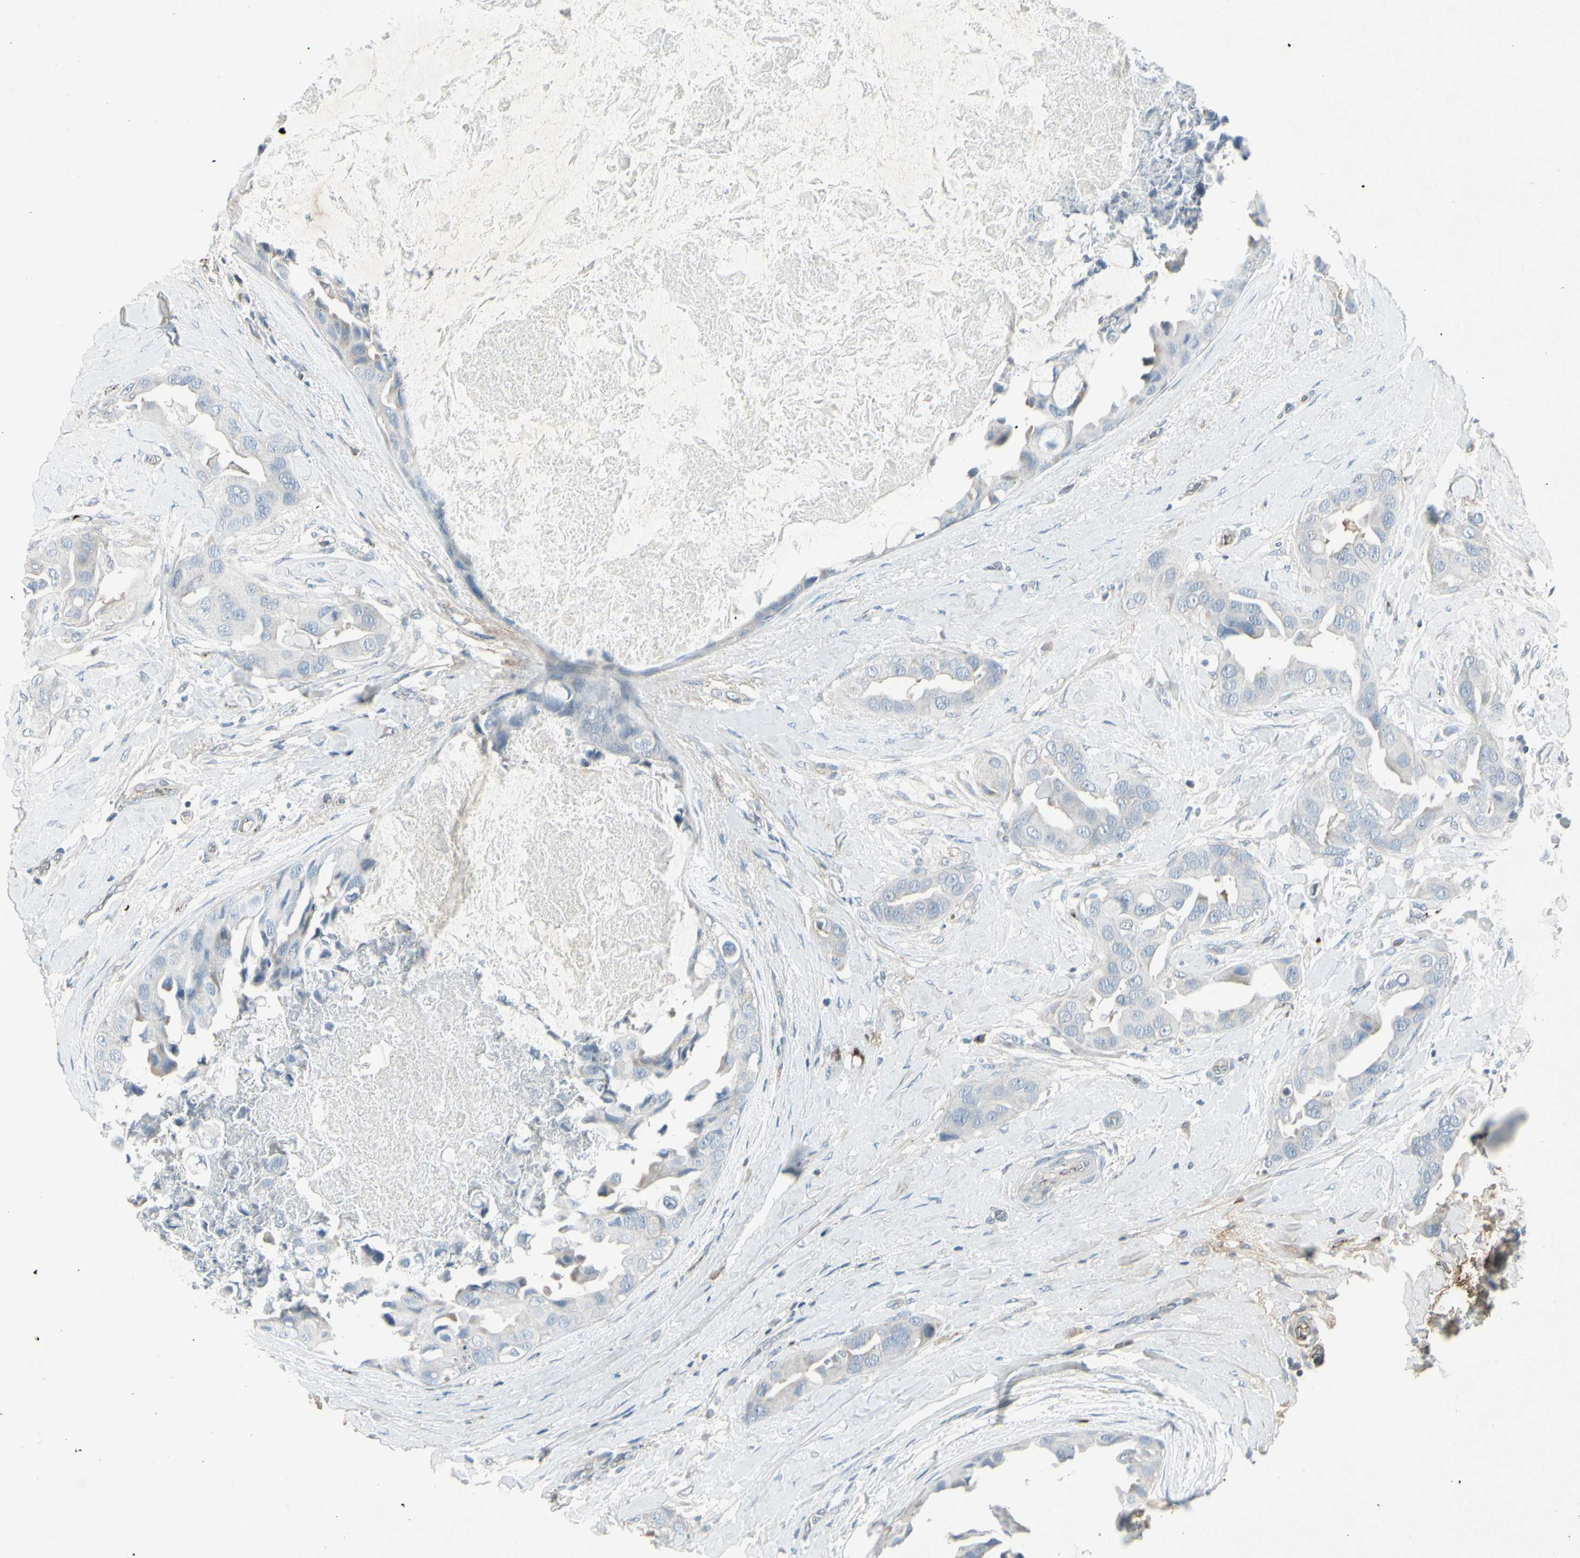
{"staining": {"intensity": "negative", "quantity": "none", "location": "none"}, "tissue": "breast cancer", "cell_type": "Tumor cells", "image_type": "cancer", "snomed": [{"axis": "morphology", "description": "Duct carcinoma"}, {"axis": "topography", "description": "Breast"}], "caption": "Immunohistochemical staining of human breast intraductal carcinoma shows no significant staining in tumor cells. (DAB (3,3'-diaminobenzidine) immunohistochemistry (IHC) with hematoxylin counter stain).", "gene": "IGHM", "patient": {"sex": "female", "age": 40}}